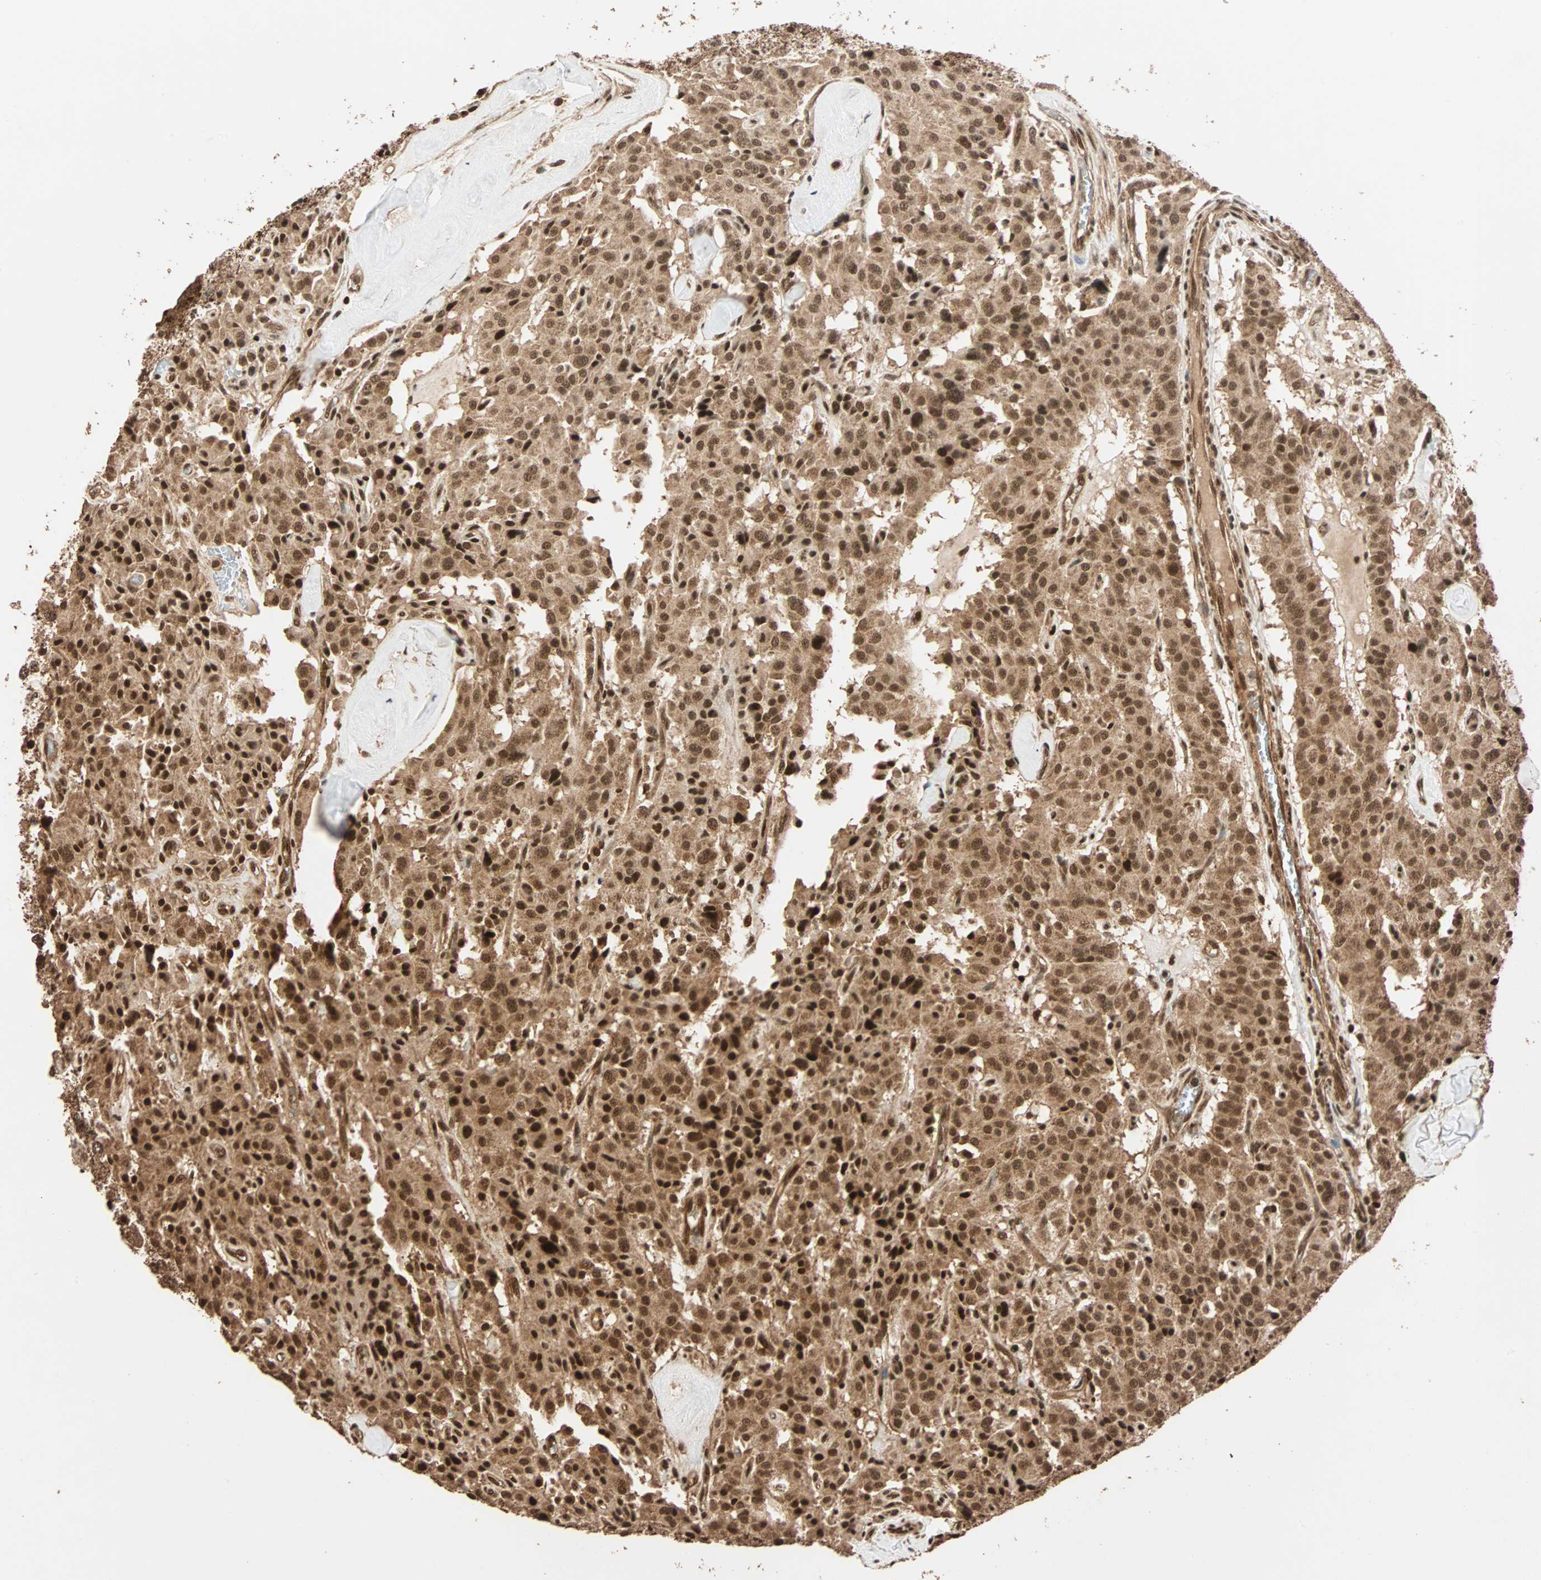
{"staining": {"intensity": "strong", "quantity": ">75%", "location": "cytoplasmic/membranous,nuclear"}, "tissue": "carcinoid", "cell_type": "Tumor cells", "image_type": "cancer", "snomed": [{"axis": "morphology", "description": "Carcinoid, malignant, NOS"}, {"axis": "topography", "description": "Lung"}], "caption": "A micrograph of human malignant carcinoid stained for a protein exhibits strong cytoplasmic/membranous and nuclear brown staining in tumor cells.", "gene": "ALKBH5", "patient": {"sex": "male", "age": 30}}